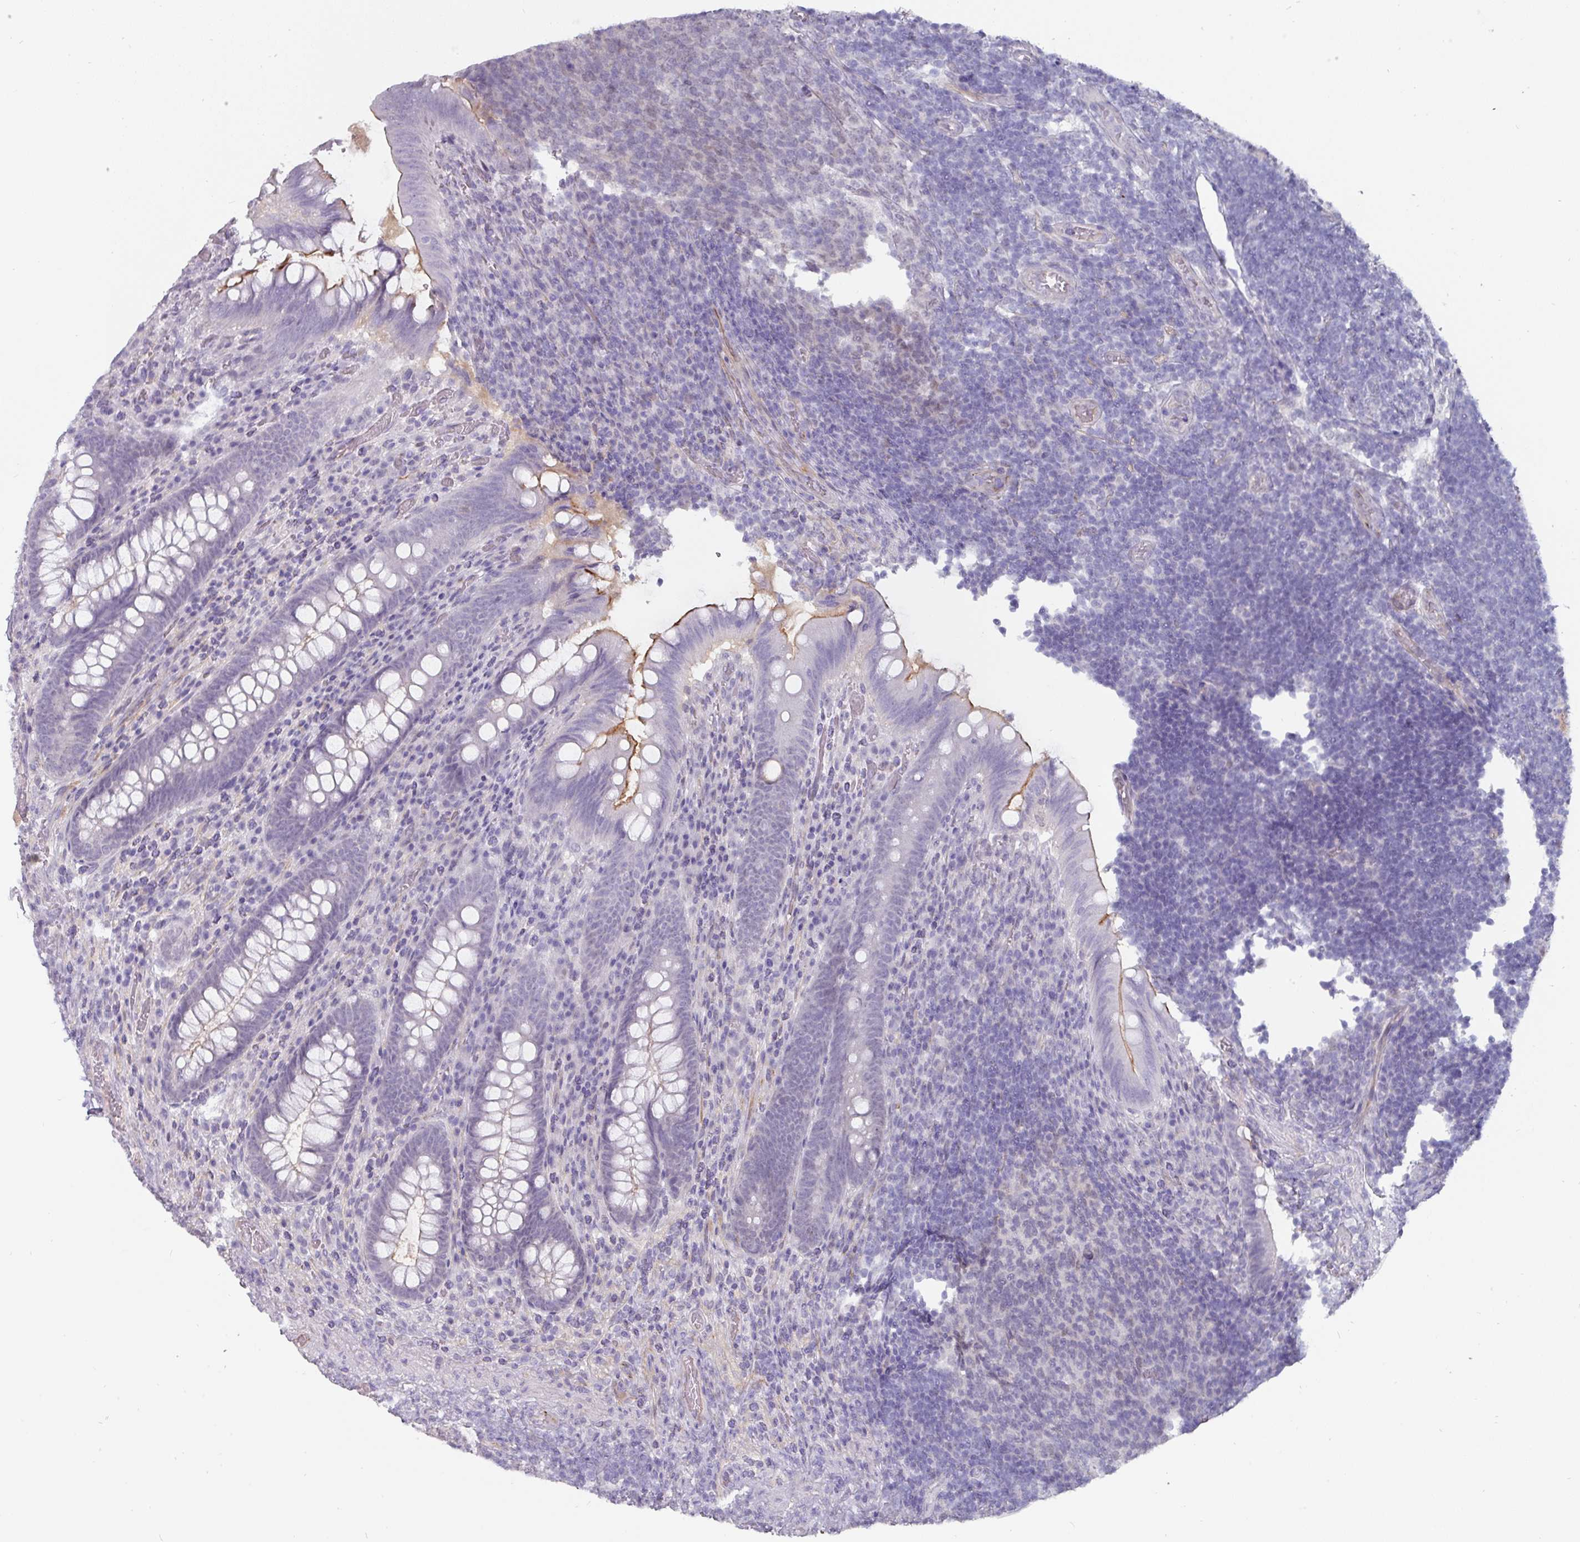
{"staining": {"intensity": "moderate", "quantity": "<25%", "location": "cytoplasmic/membranous"}, "tissue": "appendix", "cell_type": "Glandular cells", "image_type": "normal", "snomed": [{"axis": "morphology", "description": "Normal tissue, NOS"}, {"axis": "topography", "description": "Appendix"}], "caption": "Immunohistochemical staining of unremarkable appendix demonstrates moderate cytoplasmic/membranous protein positivity in about <25% of glandular cells.", "gene": "EYA3", "patient": {"sex": "female", "age": 43}}